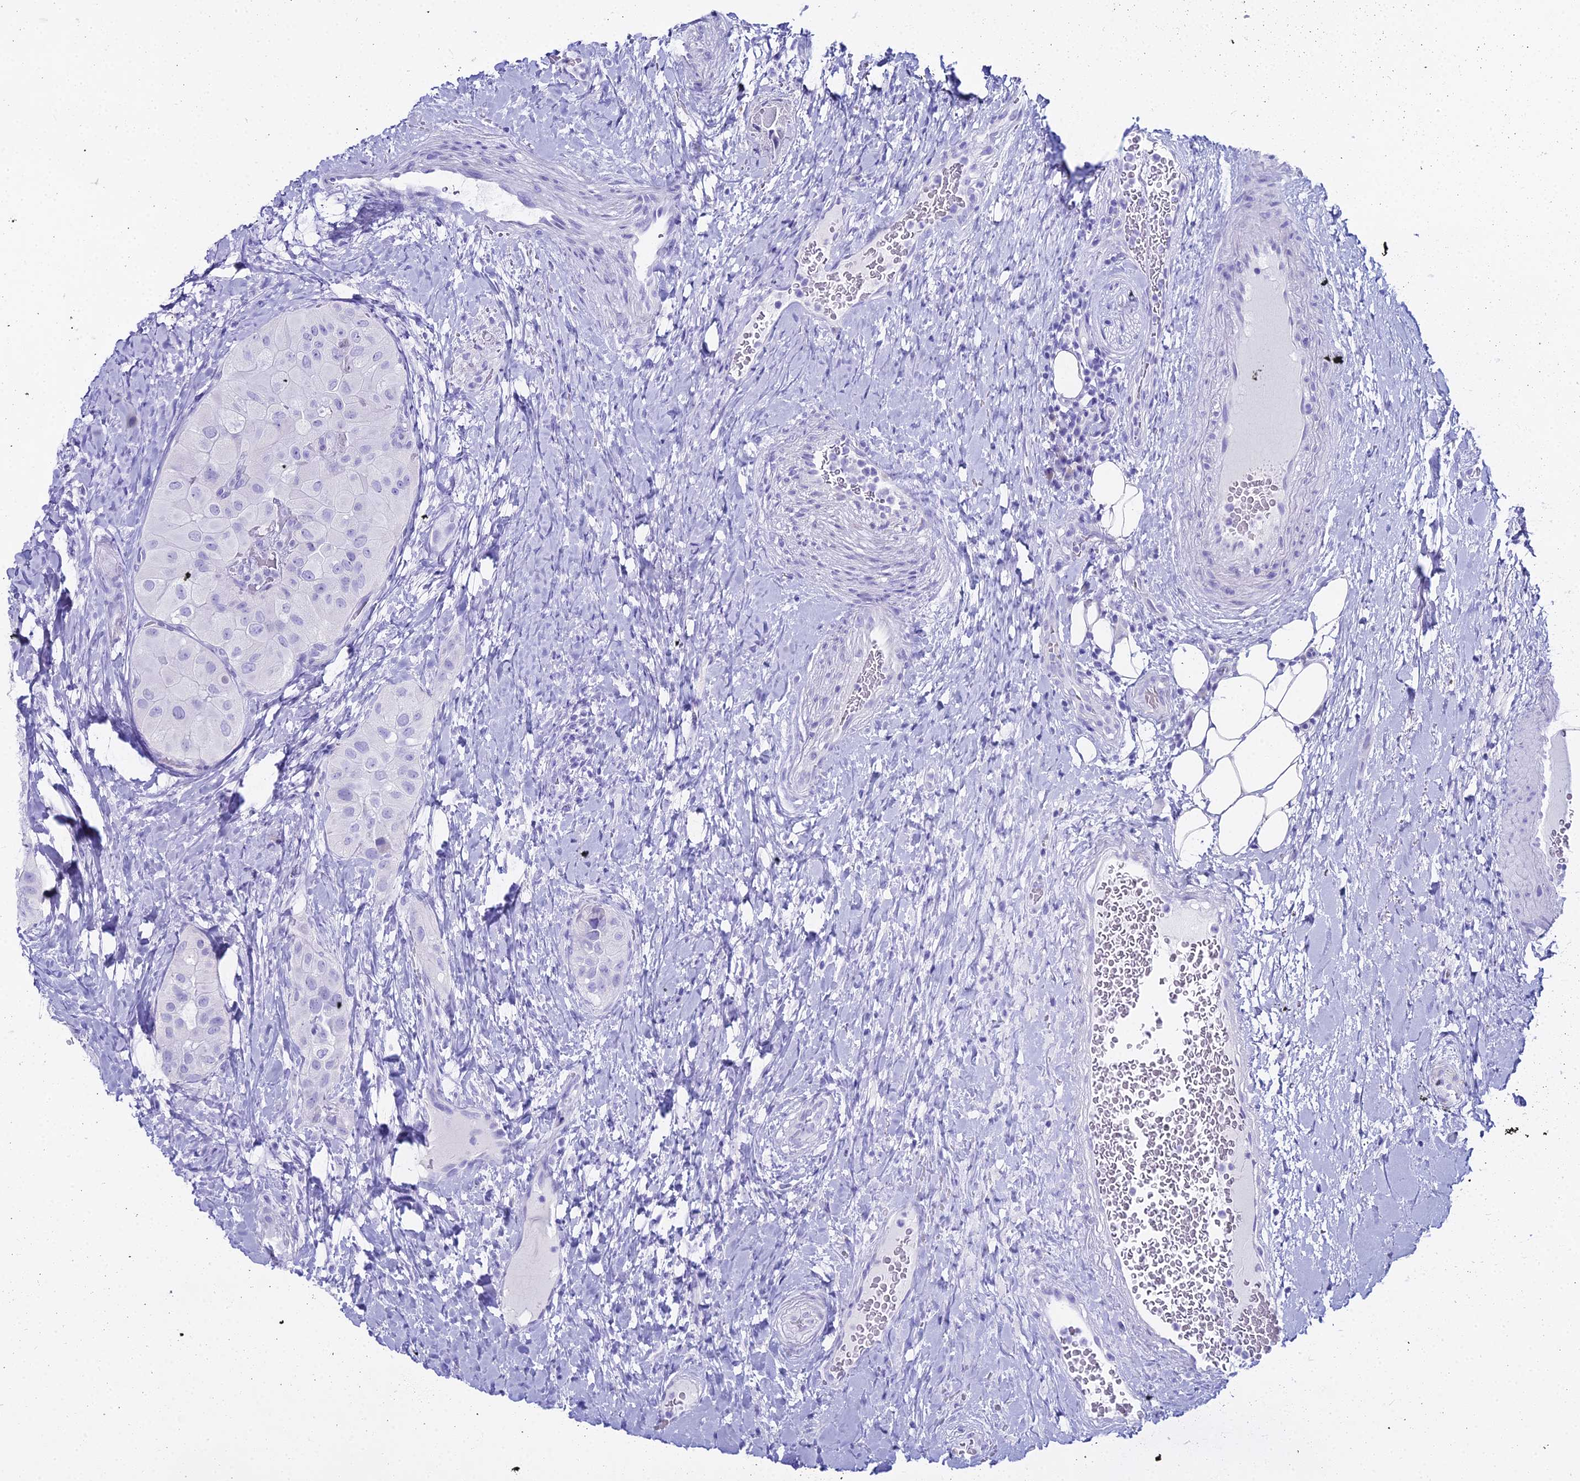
{"staining": {"intensity": "negative", "quantity": "none", "location": "none"}, "tissue": "thyroid cancer", "cell_type": "Tumor cells", "image_type": "cancer", "snomed": [{"axis": "morphology", "description": "Normal tissue, NOS"}, {"axis": "morphology", "description": "Papillary adenocarcinoma, NOS"}, {"axis": "topography", "description": "Thyroid gland"}], "caption": "DAB (3,3'-diaminobenzidine) immunohistochemical staining of human thyroid cancer (papillary adenocarcinoma) demonstrates no significant expression in tumor cells.", "gene": "CGB2", "patient": {"sex": "female", "age": 59}}